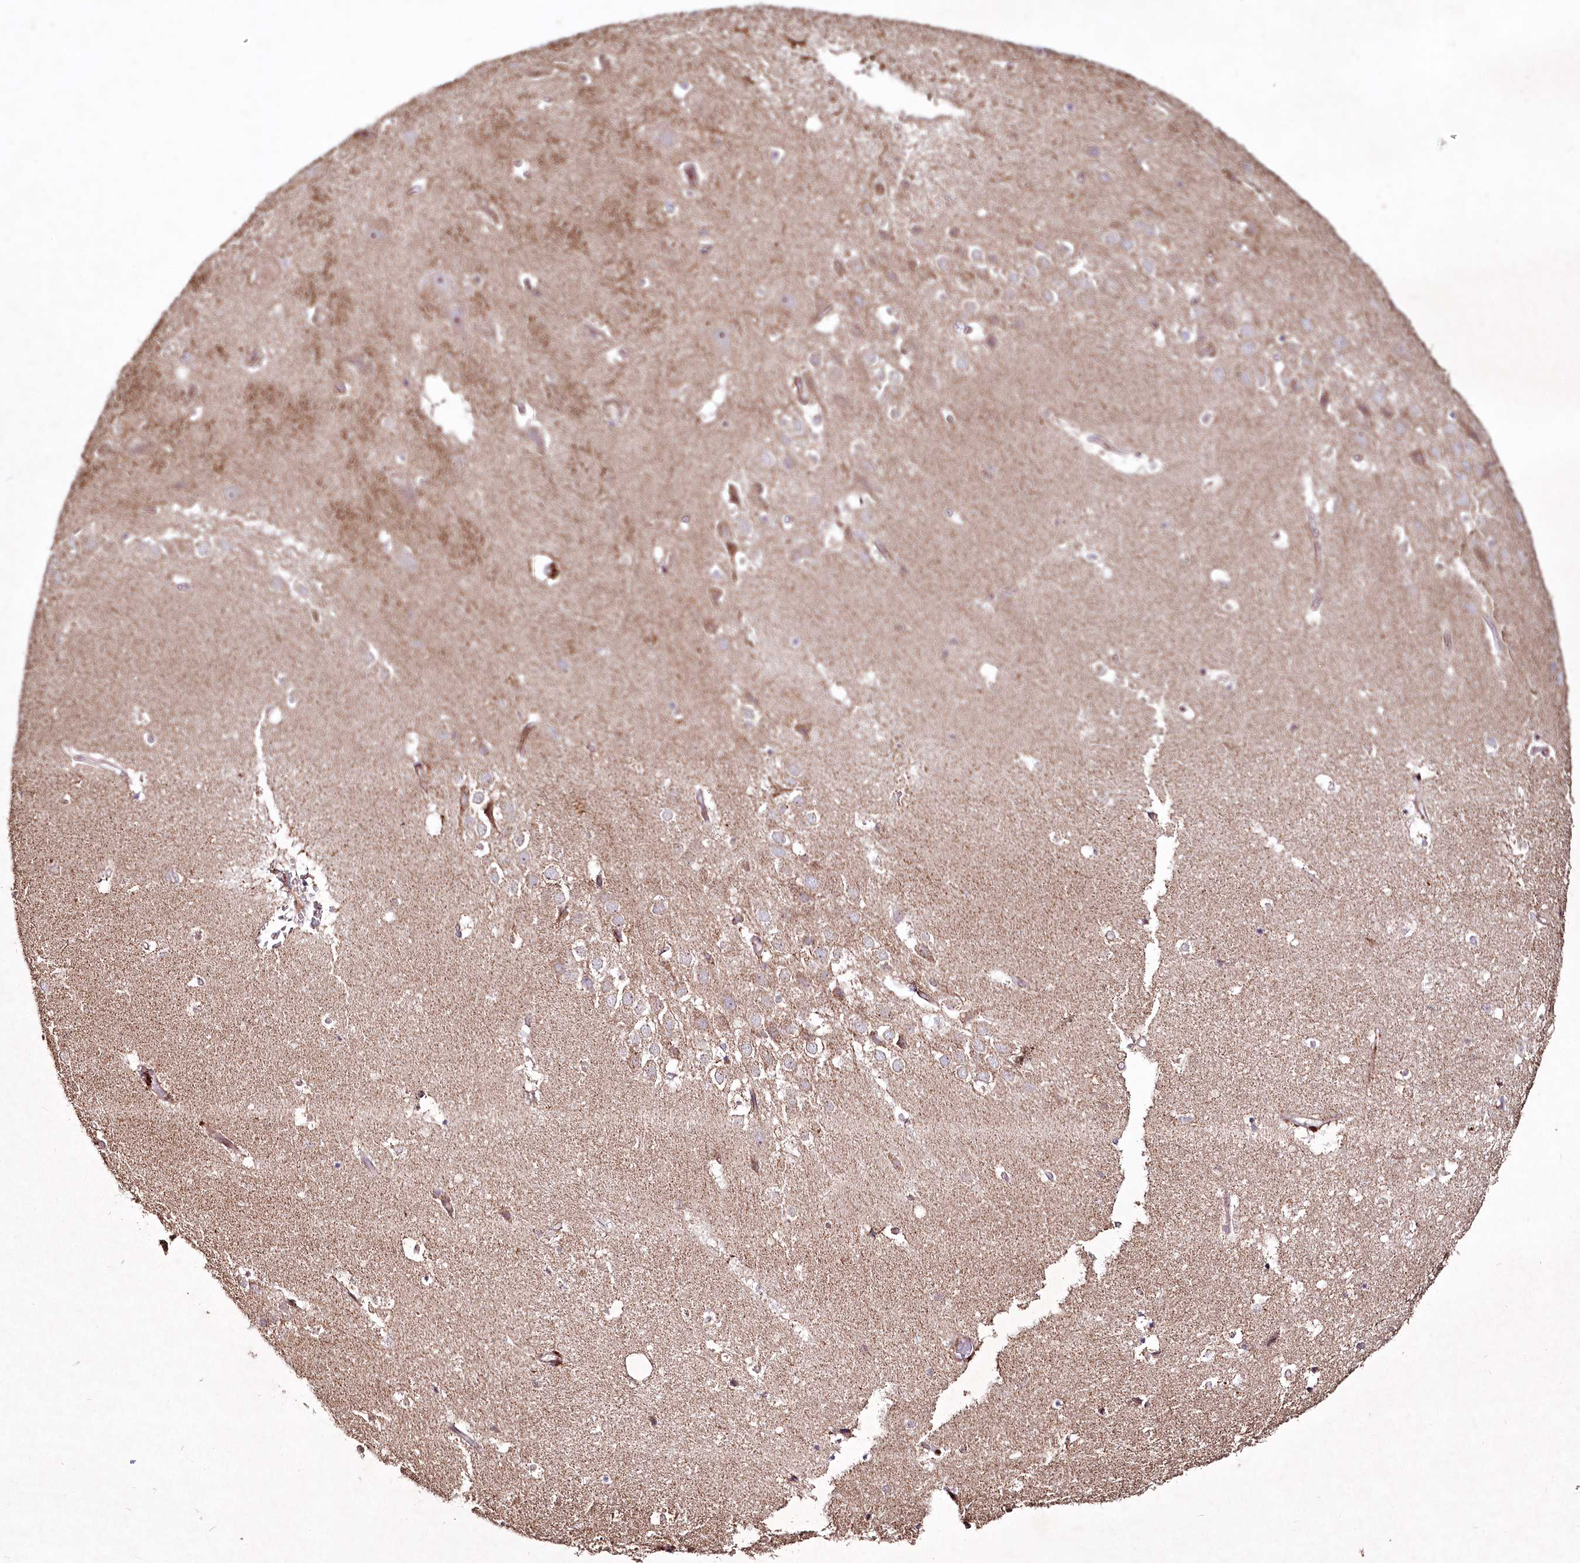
{"staining": {"intensity": "negative", "quantity": "none", "location": "none"}, "tissue": "hippocampus", "cell_type": "Glial cells", "image_type": "normal", "snomed": [{"axis": "morphology", "description": "Normal tissue, NOS"}, {"axis": "topography", "description": "Hippocampus"}], "caption": "This is an immunohistochemistry image of unremarkable hippocampus. There is no staining in glial cells.", "gene": "PSTK", "patient": {"sex": "female", "age": 52}}